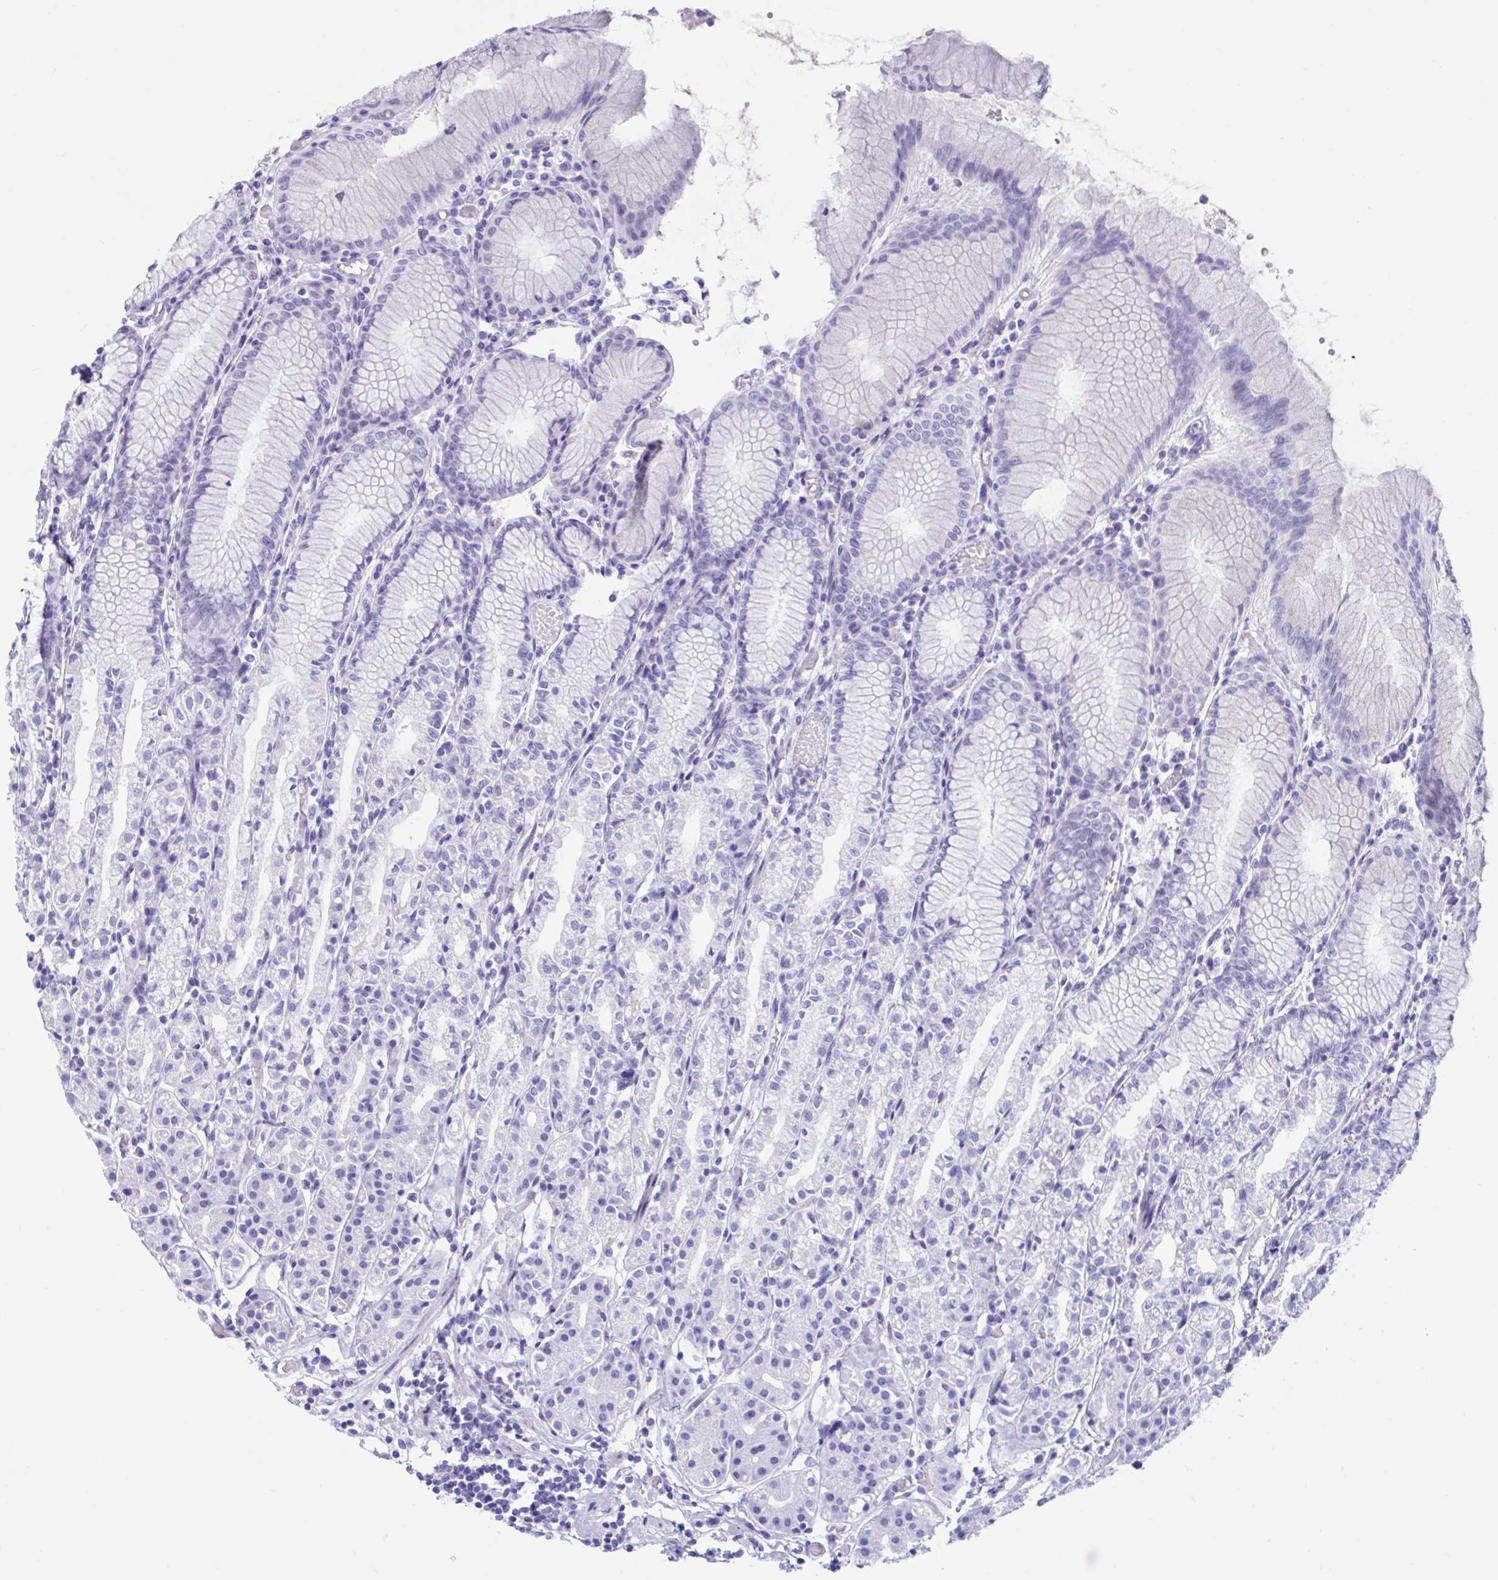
{"staining": {"intensity": "negative", "quantity": "none", "location": "none"}, "tissue": "stomach", "cell_type": "Glandular cells", "image_type": "normal", "snomed": [{"axis": "morphology", "description": "Normal tissue, NOS"}, {"axis": "topography", "description": "Stomach"}], "caption": "High power microscopy image of an IHC photomicrograph of benign stomach, revealing no significant positivity in glandular cells.", "gene": "TMEM35A", "patient": {"sex": "female", "age": 57}}